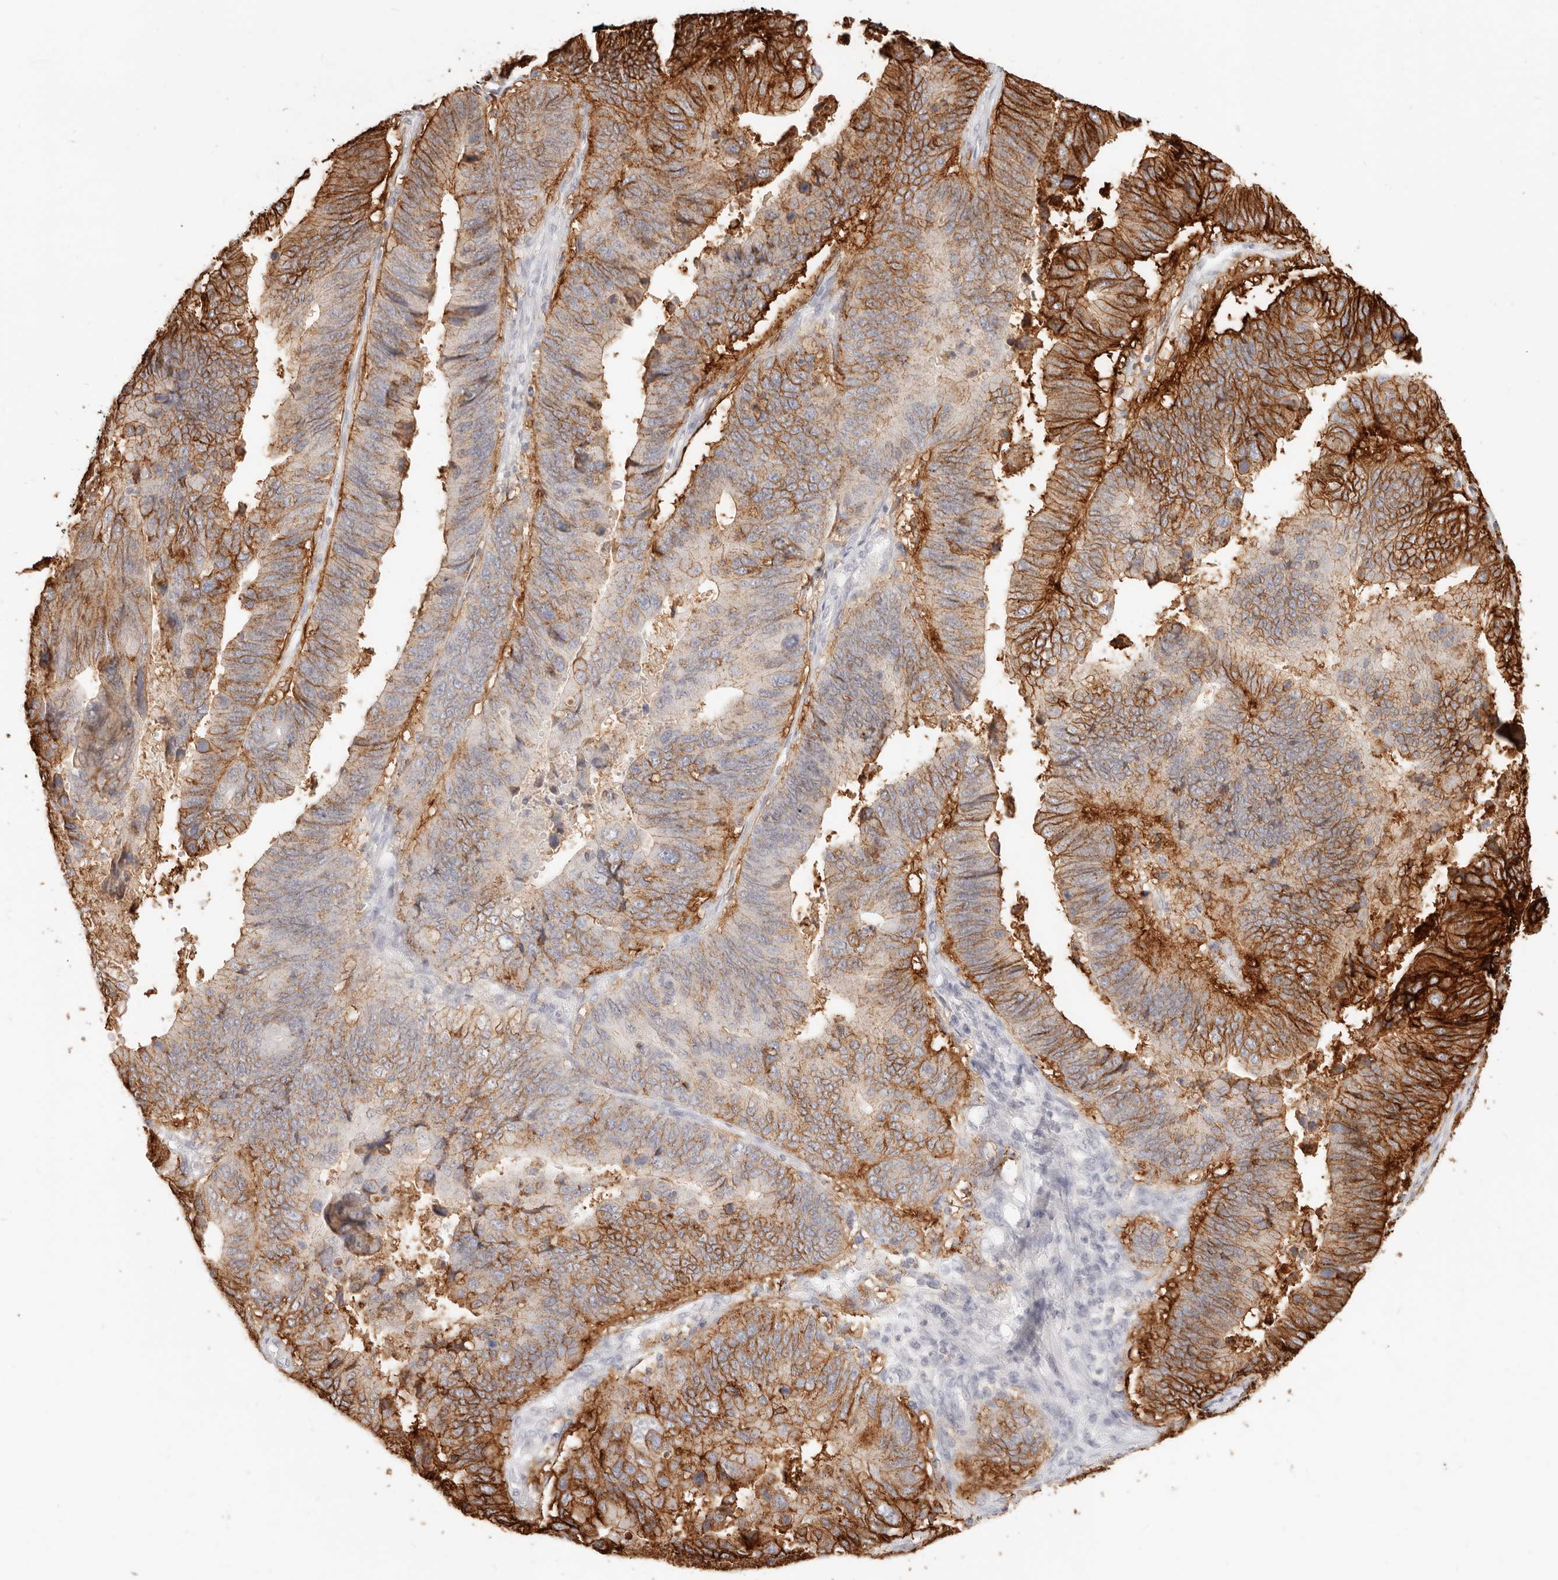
{"staining": {"intensity": "strong", "quantity": "25%-75%", "location": "cytoplasmic/membranous"}, "tissue": "stomach cancer", "cell_type": "Tumor cells", "image_type": "cancer", "snomed": [{"axis": "morphology", "description": "Adenocarcinoma, NOS"}, {"axis": "topography", "description": "Stomach"}], "caption": "Human adenocarcinoma (stomach) stained with a protein marker demonstrates strong staining in tumor cells.", "gene": "EPCAM", "patient": {"sex": "male", "age": 59}}